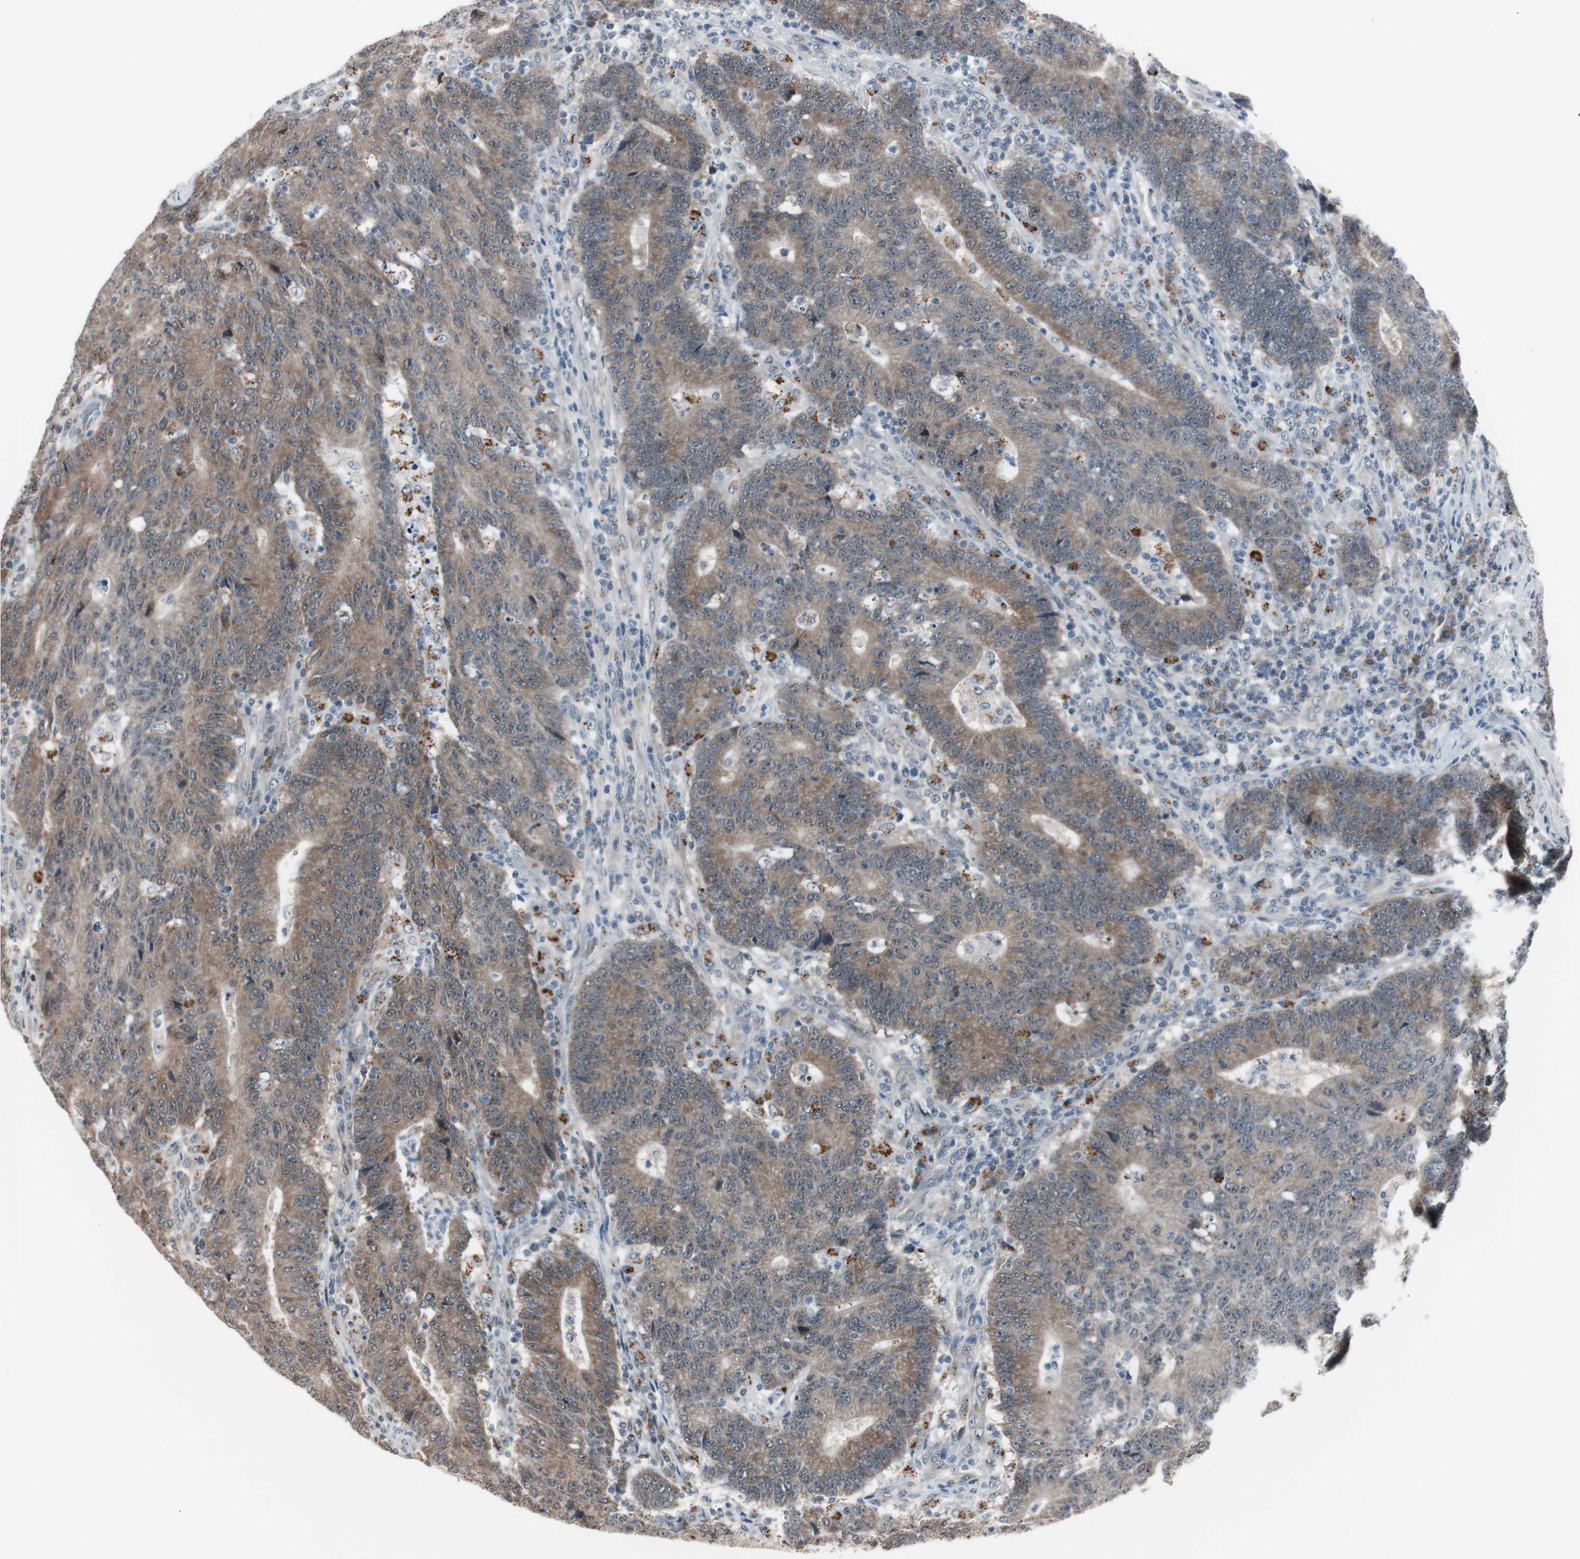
{"staining": {"intensity": "moderate", "quantity": ">75%", "location": "cytoplasmic/membranous"}, "tissue": "colorectal cancer", "cell_type": "Tumor cells", "image_type": "cancer", "snomed": [{"axis": "morphology", "description": "Normal tissue, NOS"}, {"axis": "morphology", "description": "Adenocarcinoma, NOS"}, {"axis": "topography", "description": "Colon"}], "caption": "Protein analysis of colorectal adenocarcinoma tissue displays moderate cytoplasmic/membranous staining in about >75% of tumor cells.", "gene": "BOLA1", "patient": {"sex": "female", "age": 75}}